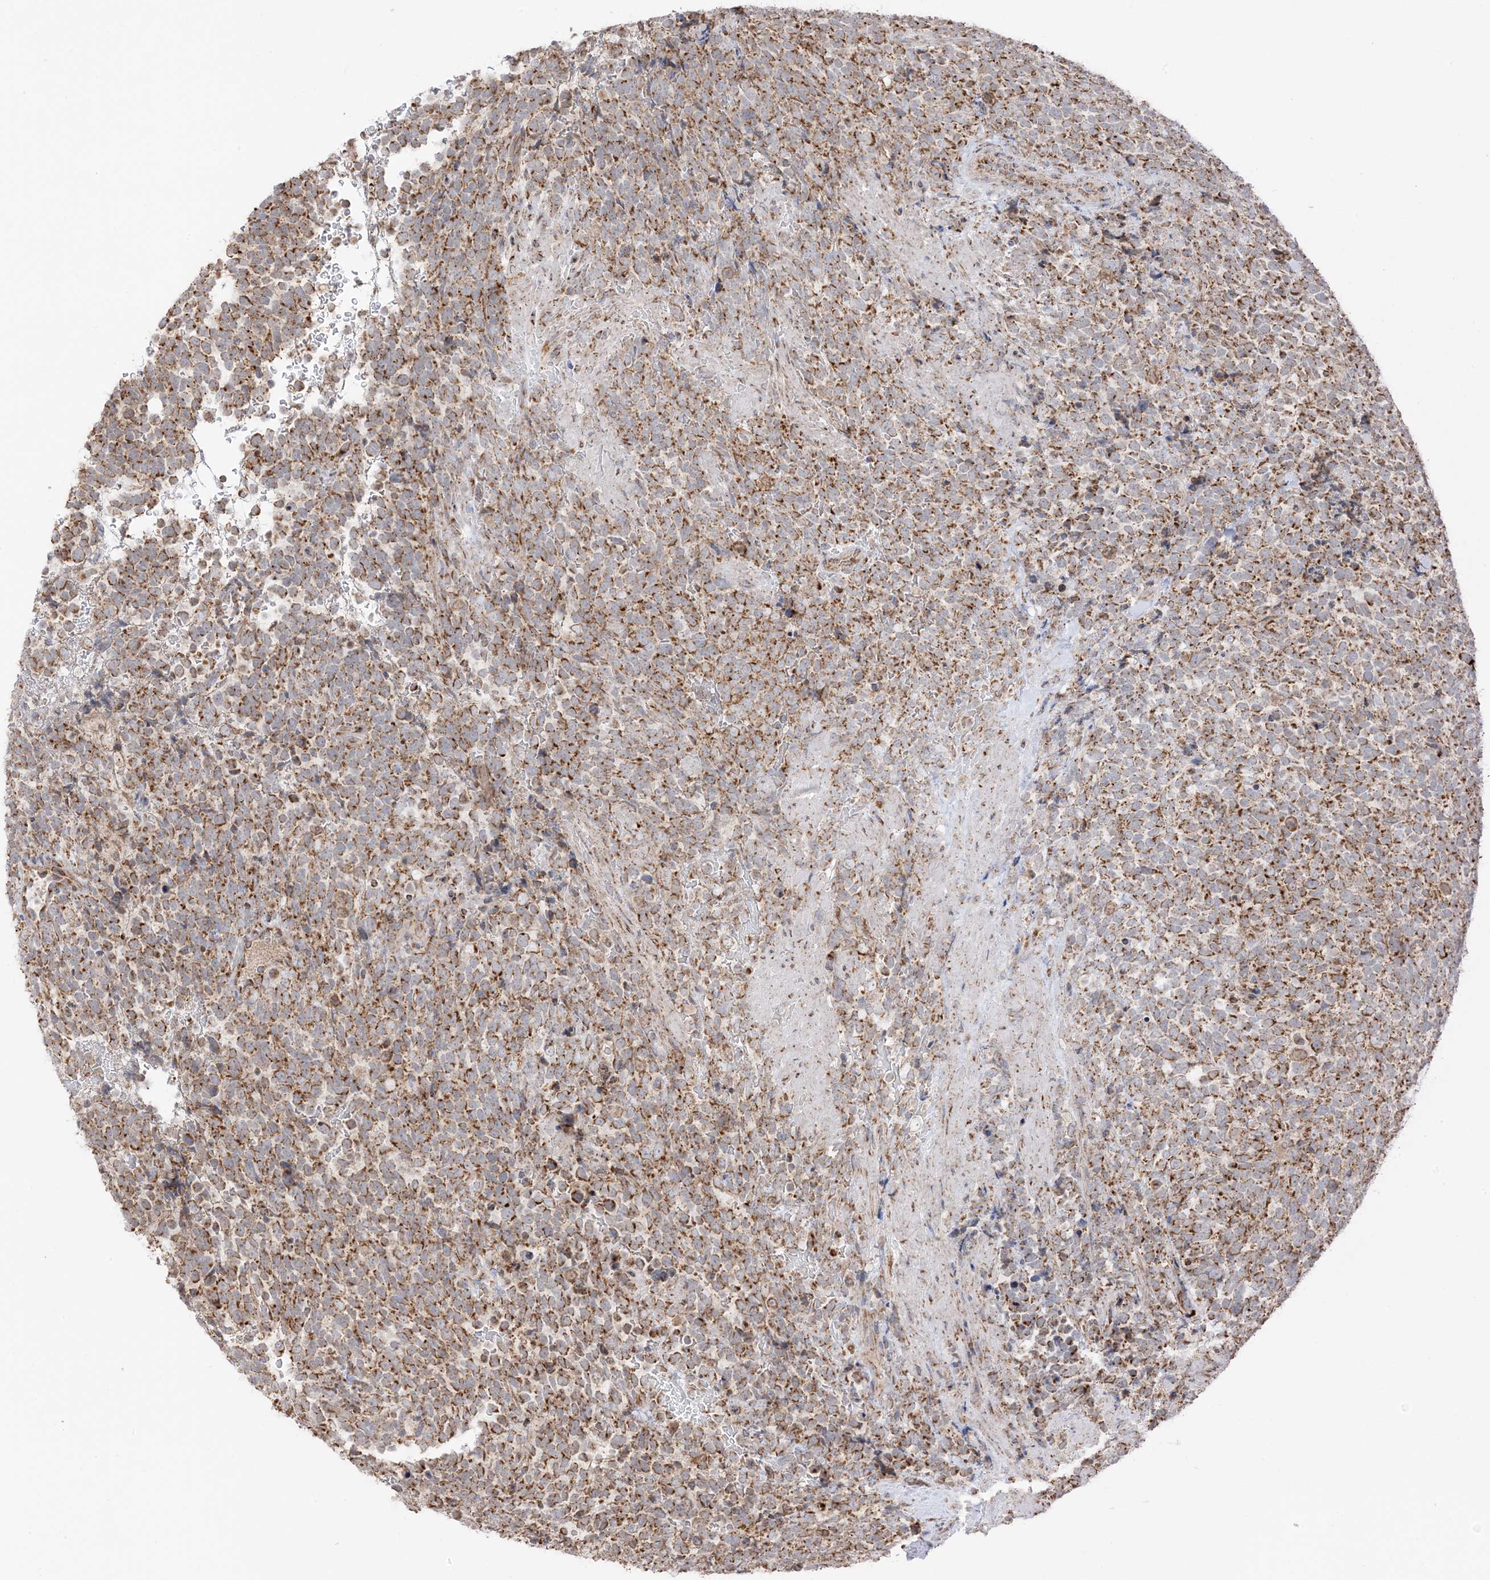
{"staining": {"intensity": "strong", "quantity": ">75%", "location": "cytoplasmic/membranous"}, "tissue": "urothelial cancer", "cell_type": "Tumor cells", "image_type": "cancer", "snomed": [{"axis": "morphology", "description": "Urothelial carcinoma, High grade"}, {"axis": "topography", "description": "Urinary bladder"}], "caption": "High-magnification brightfield microscopy of urothelial cancer stained with DAB (brown) and counterstained with hematoxylin (blue). tumor cells exhibit strong cytoplasmic/membranous expression is seen in approximately>75% of cells.", "gene": "SLC25A12", "patient": {"sex": "female", "age": 82}}